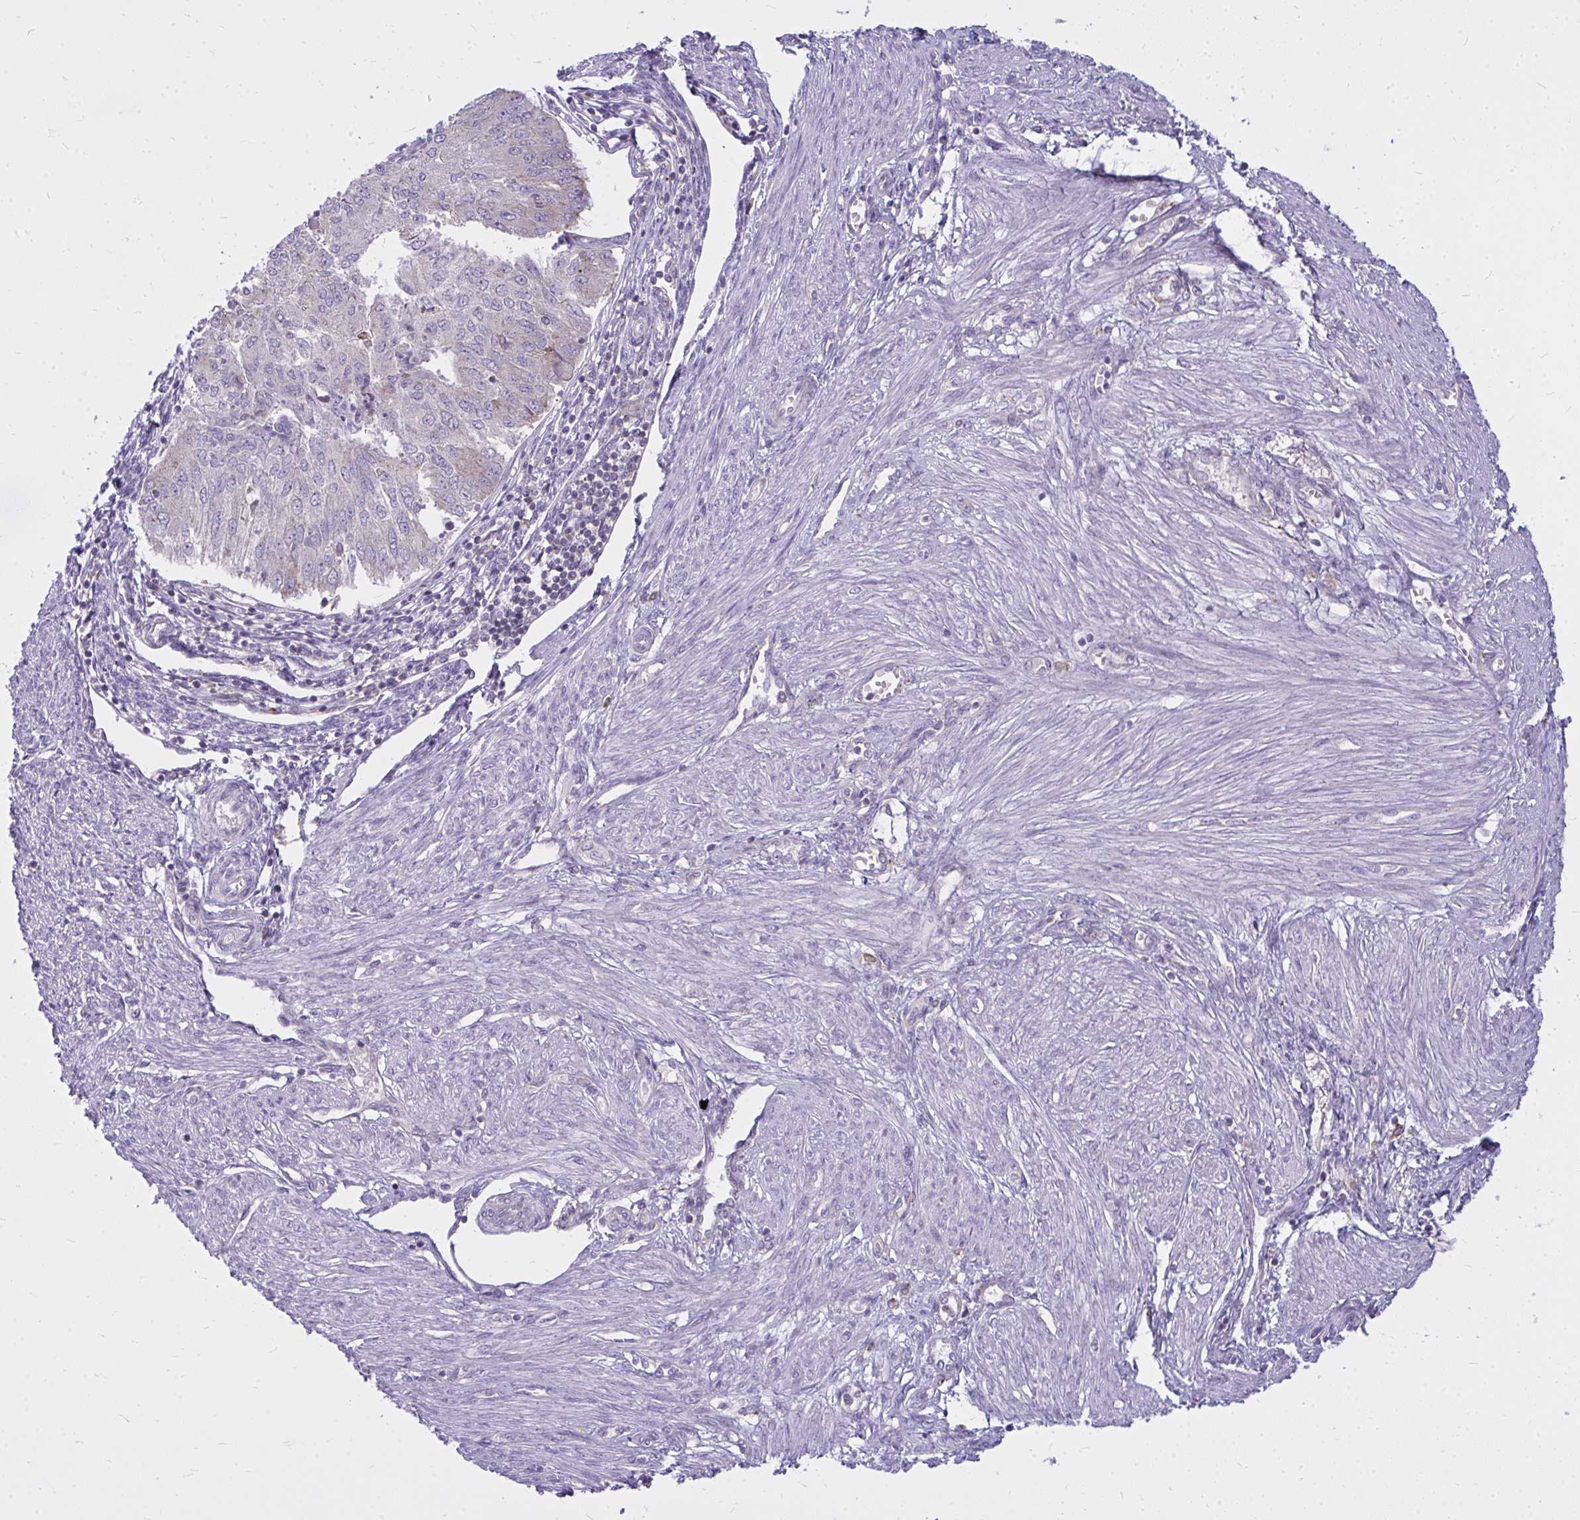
{"staining": {"intensity": "negative", "quantity": "none", "location": "none"}, "tissue": "endometrial cancer", "cell_type": "Tumor cells", "image_type": "cancer", "snomed": [{"axis": "morphology", "description": "Adenocarcinoma, NOS"}, {"axis": "topography", "description": "Endometrium"}], "caption": "Tumor cells show no significant expression in endometrial cancer (adenocarcinoma). (Brightfield microscopy of DAB (3,3'-diaminobenzidine) immunohistochemistry (IHC) at high magnification).", "gene": "ZSCAN25", "patient": {"sex": "female", "age": 50}}